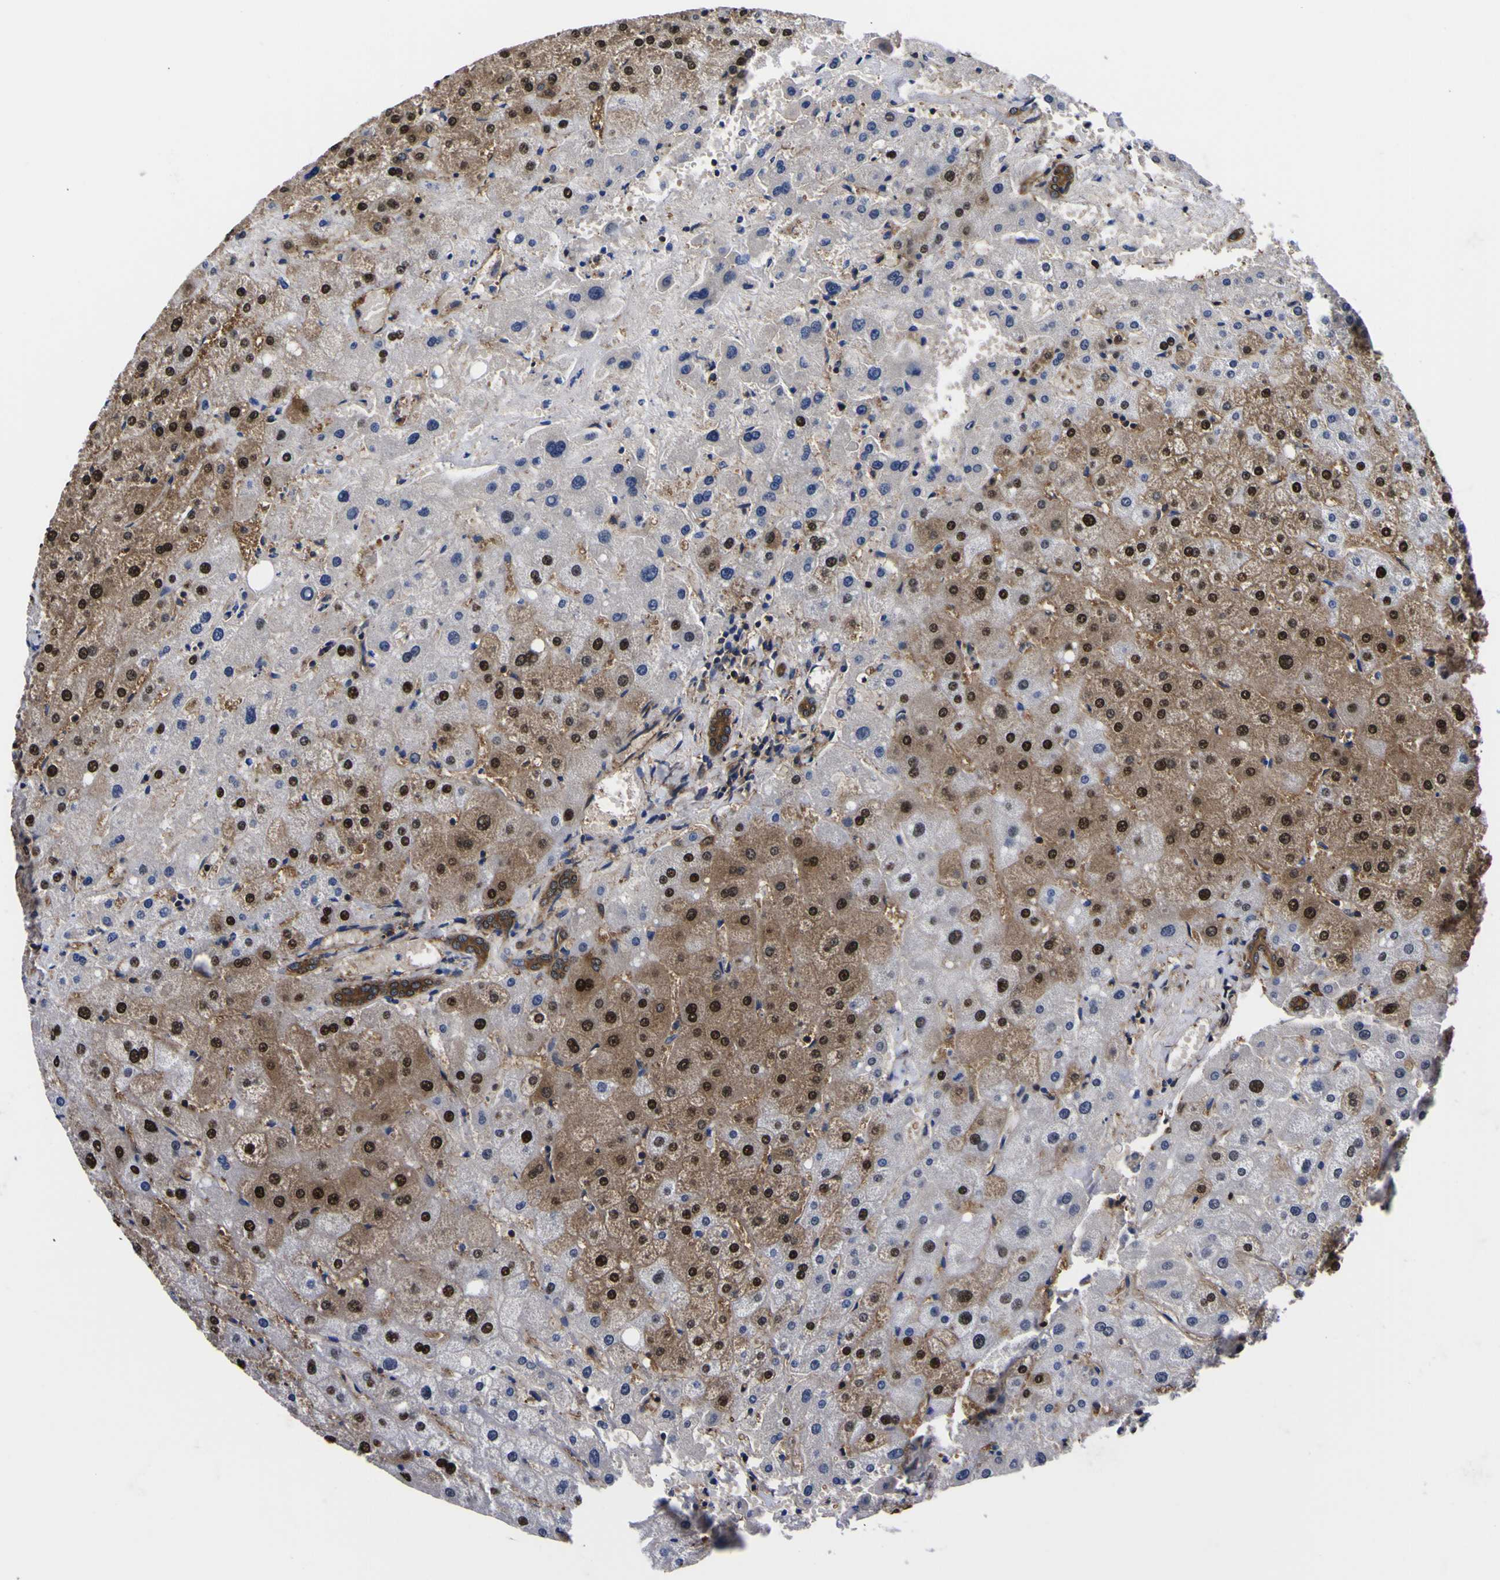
{"staining": {"intensity": "moderate", "quantity": ">75%", "location": "cytoplasmic/membranous"}, "tissue": "liver", "cell_type": "Cholangiocytes", "image_type": "normal", "snomed": [{"axis": "morphology", "description": "Normal tissue, NOS"}, {"axis": "topography", "description": "Liver"}], "caption": "Protein staining shows moderate cytoplasmic/membranous positivity in about >75% of cholangiocytes in normal liver.", "gene": "FAM110B", "patient": {"sex": "male", "age": 73}}